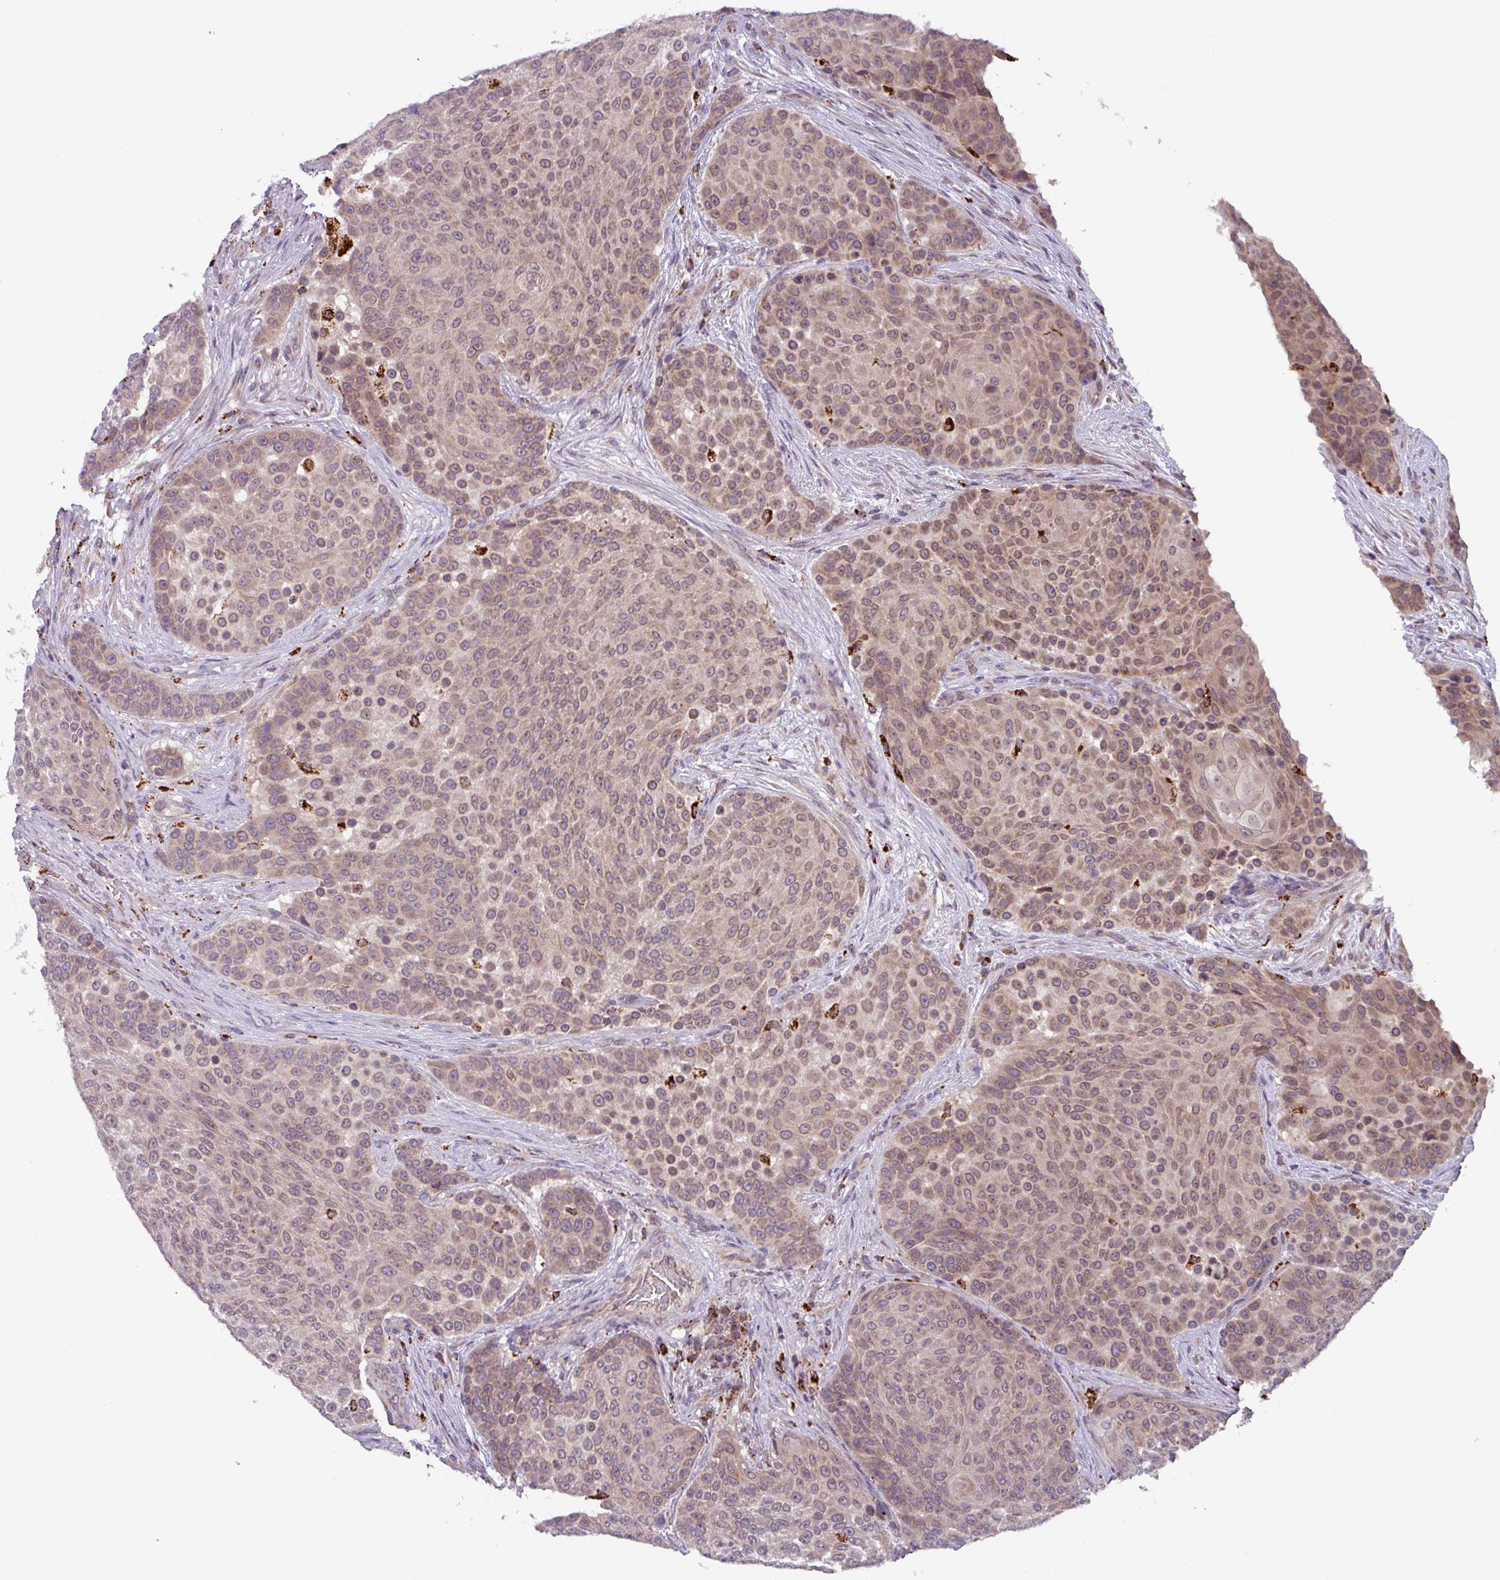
{"staining": {"intensity": "weak", "quantity": "25%-75%", "location": "cytoplasmic/membranous"}, "tissue": "urothelial cancer", "cell_type": "Tumor cells", "image_type": "cancer", "snomed": [{"axis": "morphology", "description": "Urothelial carcinoma, High grade"}, {"axis": "topography", "description": "Urinary bladder"}], "caption": "High-grade urothelial carcinoma stained with a protein marker exhibits weak staining in tumor cells.", "gene": "AKIRIN1", "patient": {"sex": "female", "age": 63}}